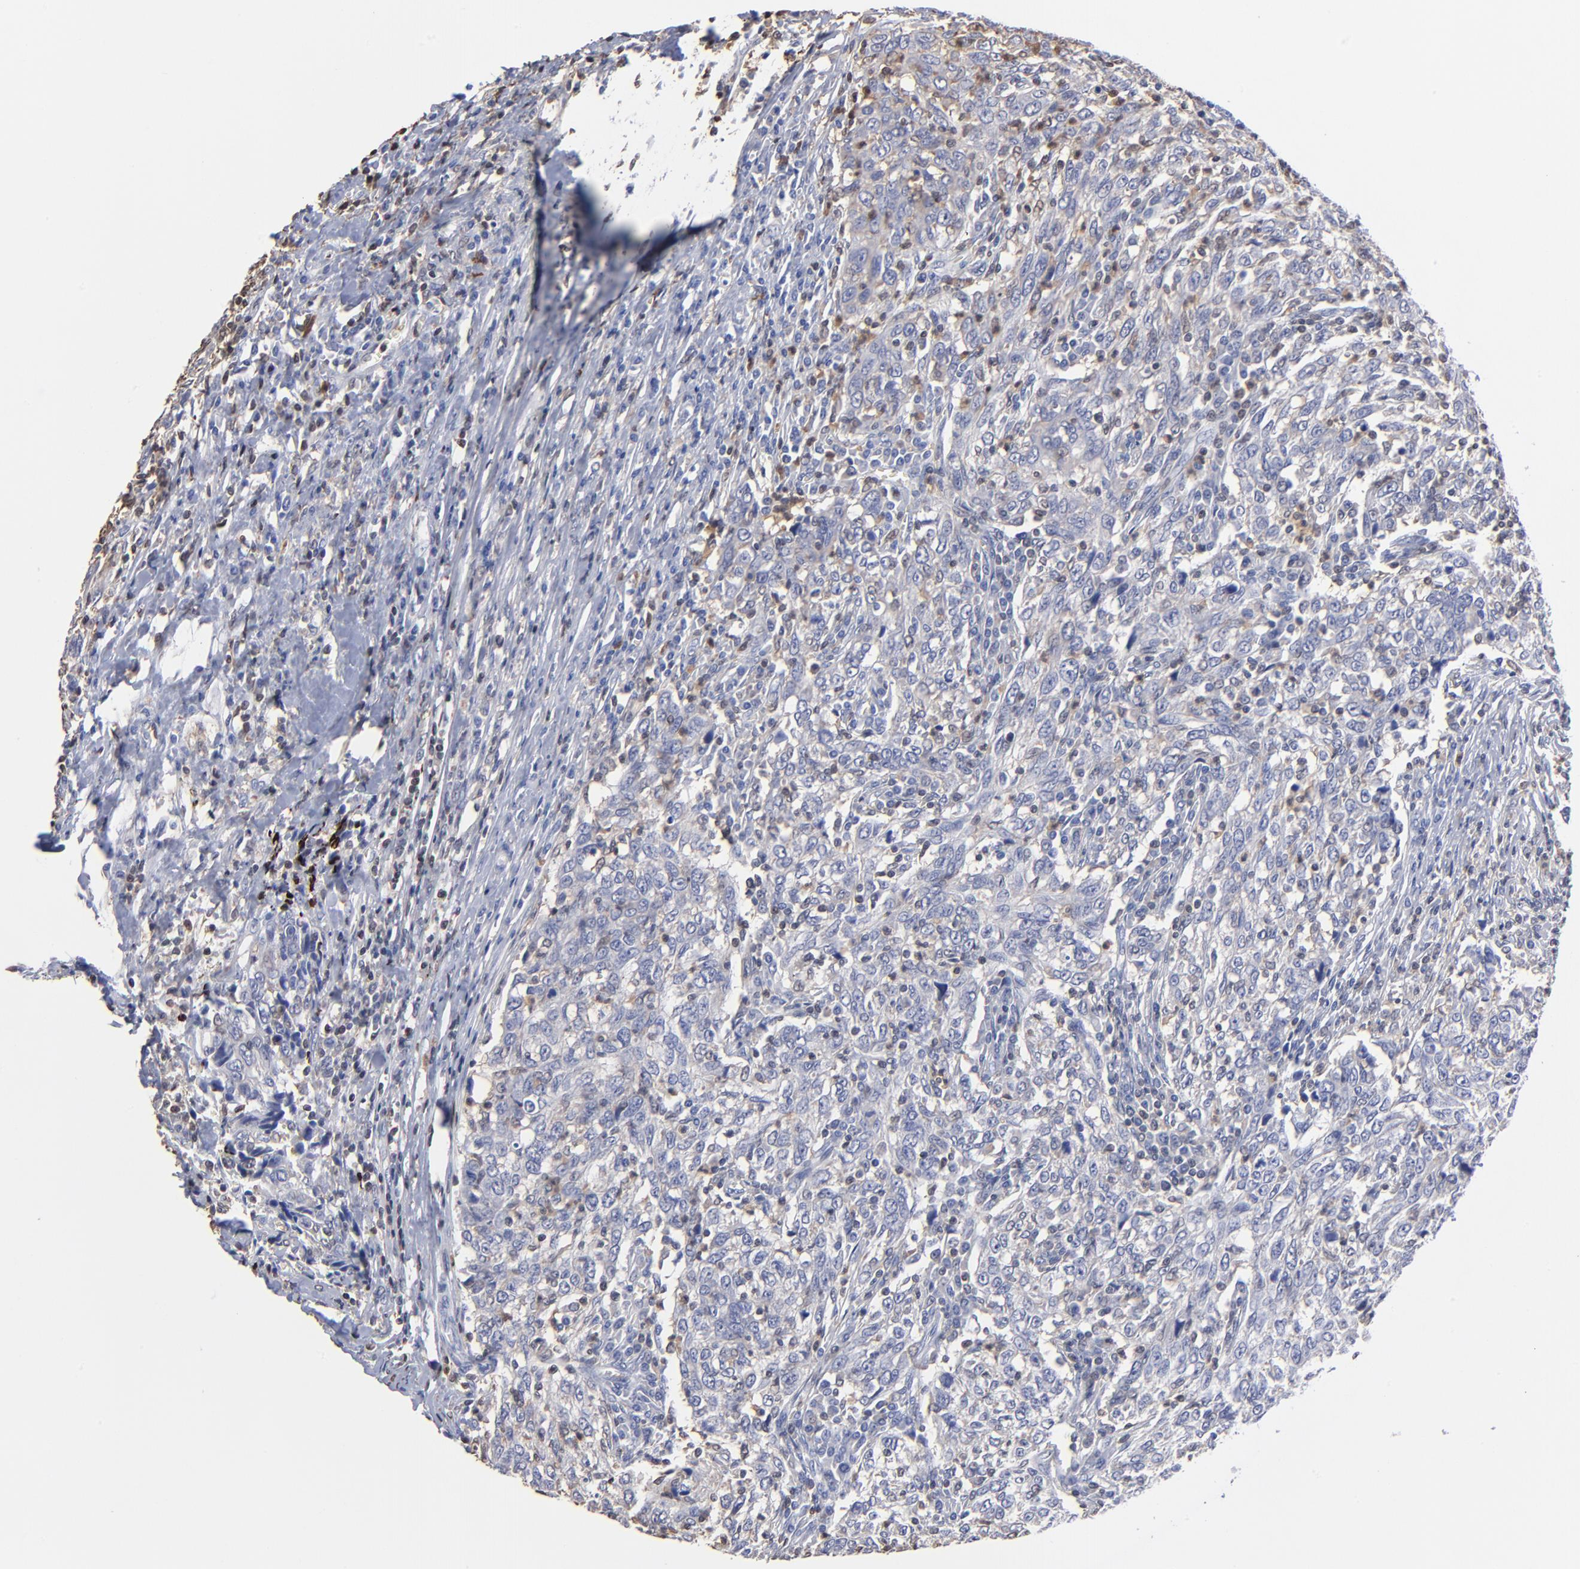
{"staining": {"intensity": "negative", "quantity": "none", "location": "none"}, "tissue": "breast cancer", "cell_type": "Tumor cells", "image_type": "cancer", "snomed": [{"axis": "morphology", "description": "Duct carcinoma"}, {"axis": "topography", "description": "Breast"}], "caption": "An immunohistochemistry (IHC) image of breast cancer is shown. There is no staining in tumor cells of breast cancer.", "gene": "TBXT", "patient": {"sex": "female", "age": 50}}